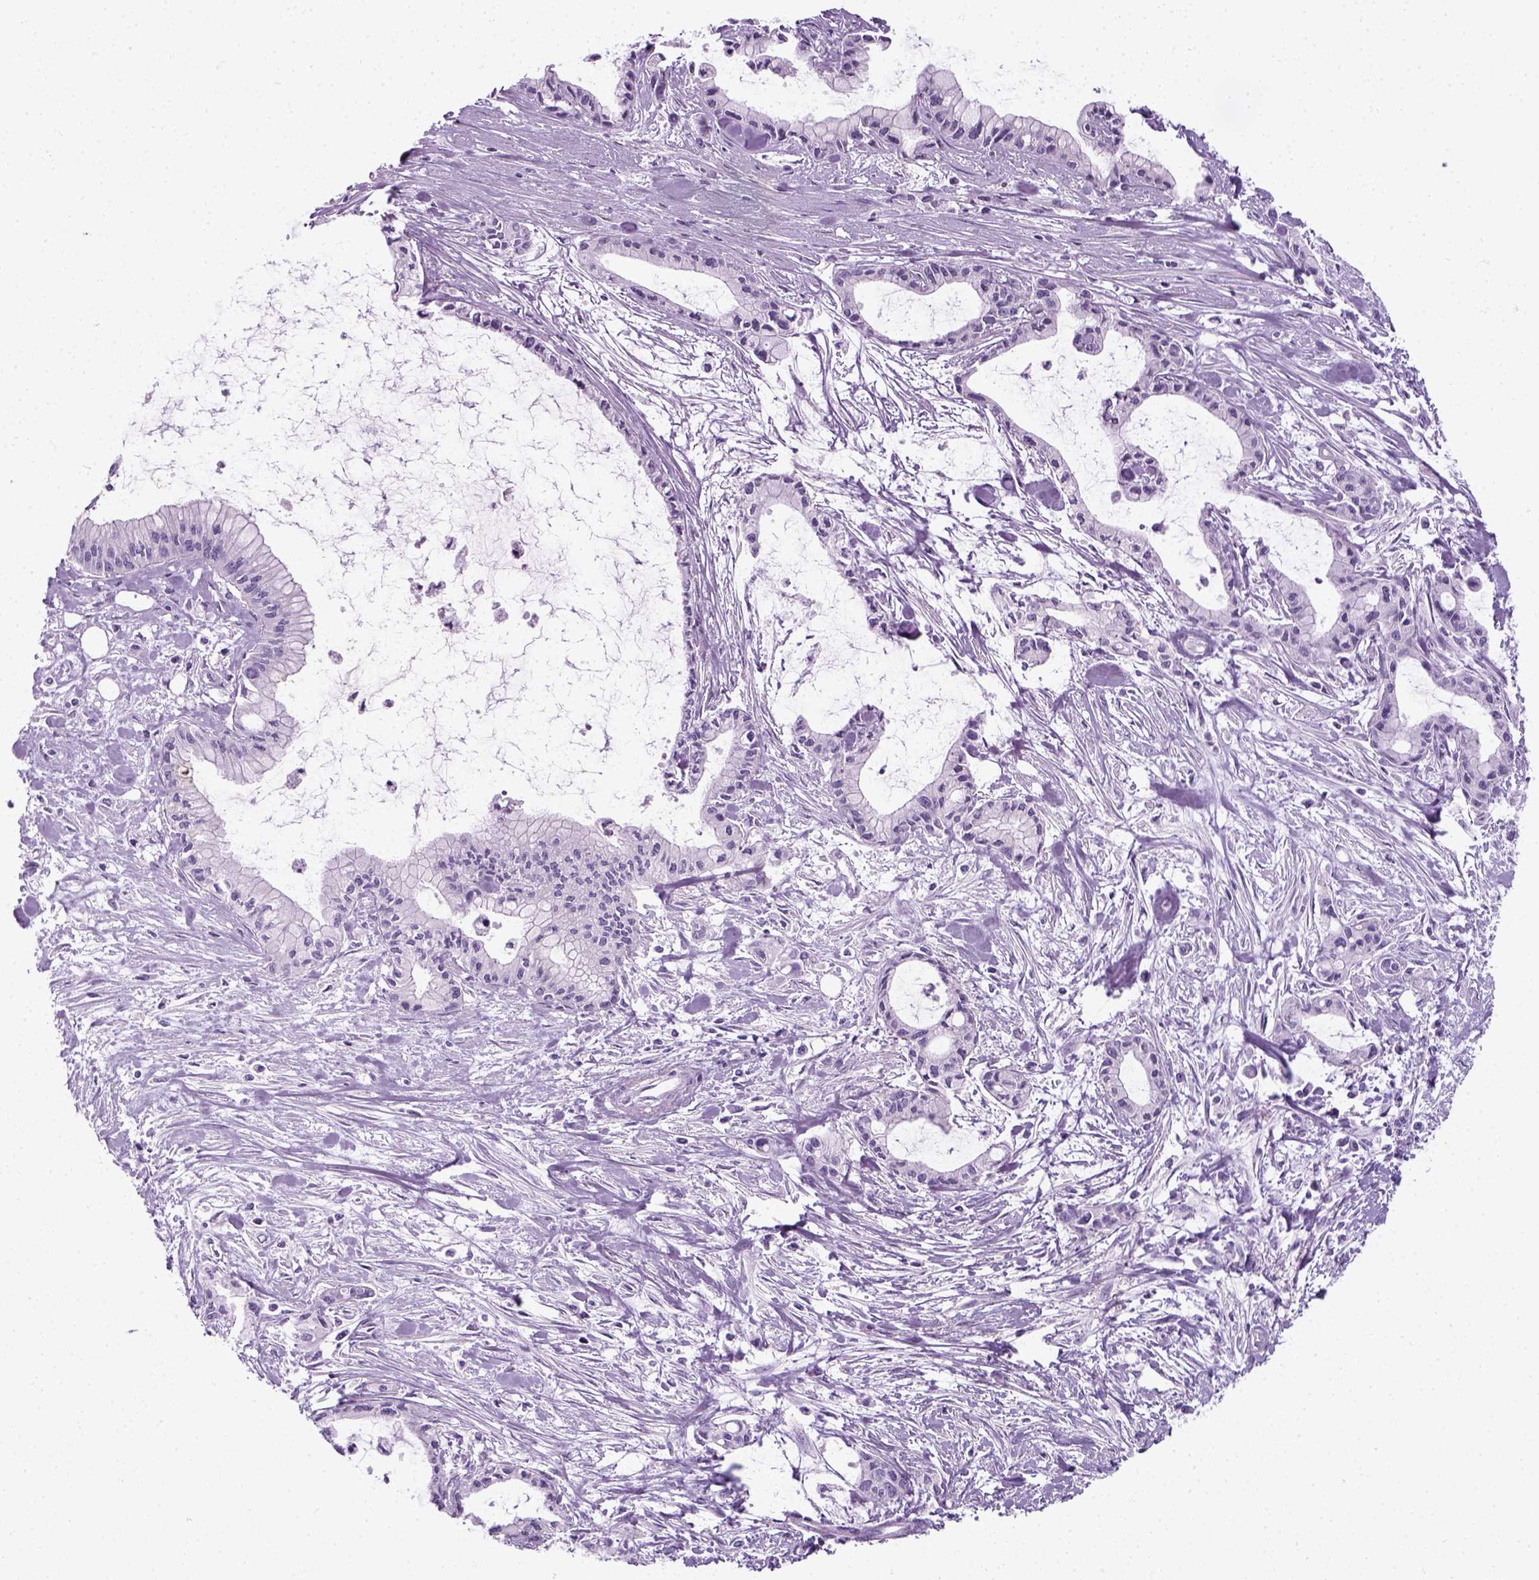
{"staining": {"intensity": "negative", "quantity": "none", "location": "none"}, "tissue": "pancreatic cancer", "cell_type": "Tumor cells", "image_type": "cancer", "snomed": [{"axis": "morphology", "description": "Adenocarcinoma, NOS"}, {"axis": "topography", "description": "Pancreas"}], "caption": "This histopathology image is of pancreatic adenocarcinoma stained with immunohistochemistry (IHC) to label a protein in brown with the nuclei are counter-stained blue. There is no positivity in tumor cells.", "gene": "SLC12A5", "patient": {"sex": "male", "age": 48}}